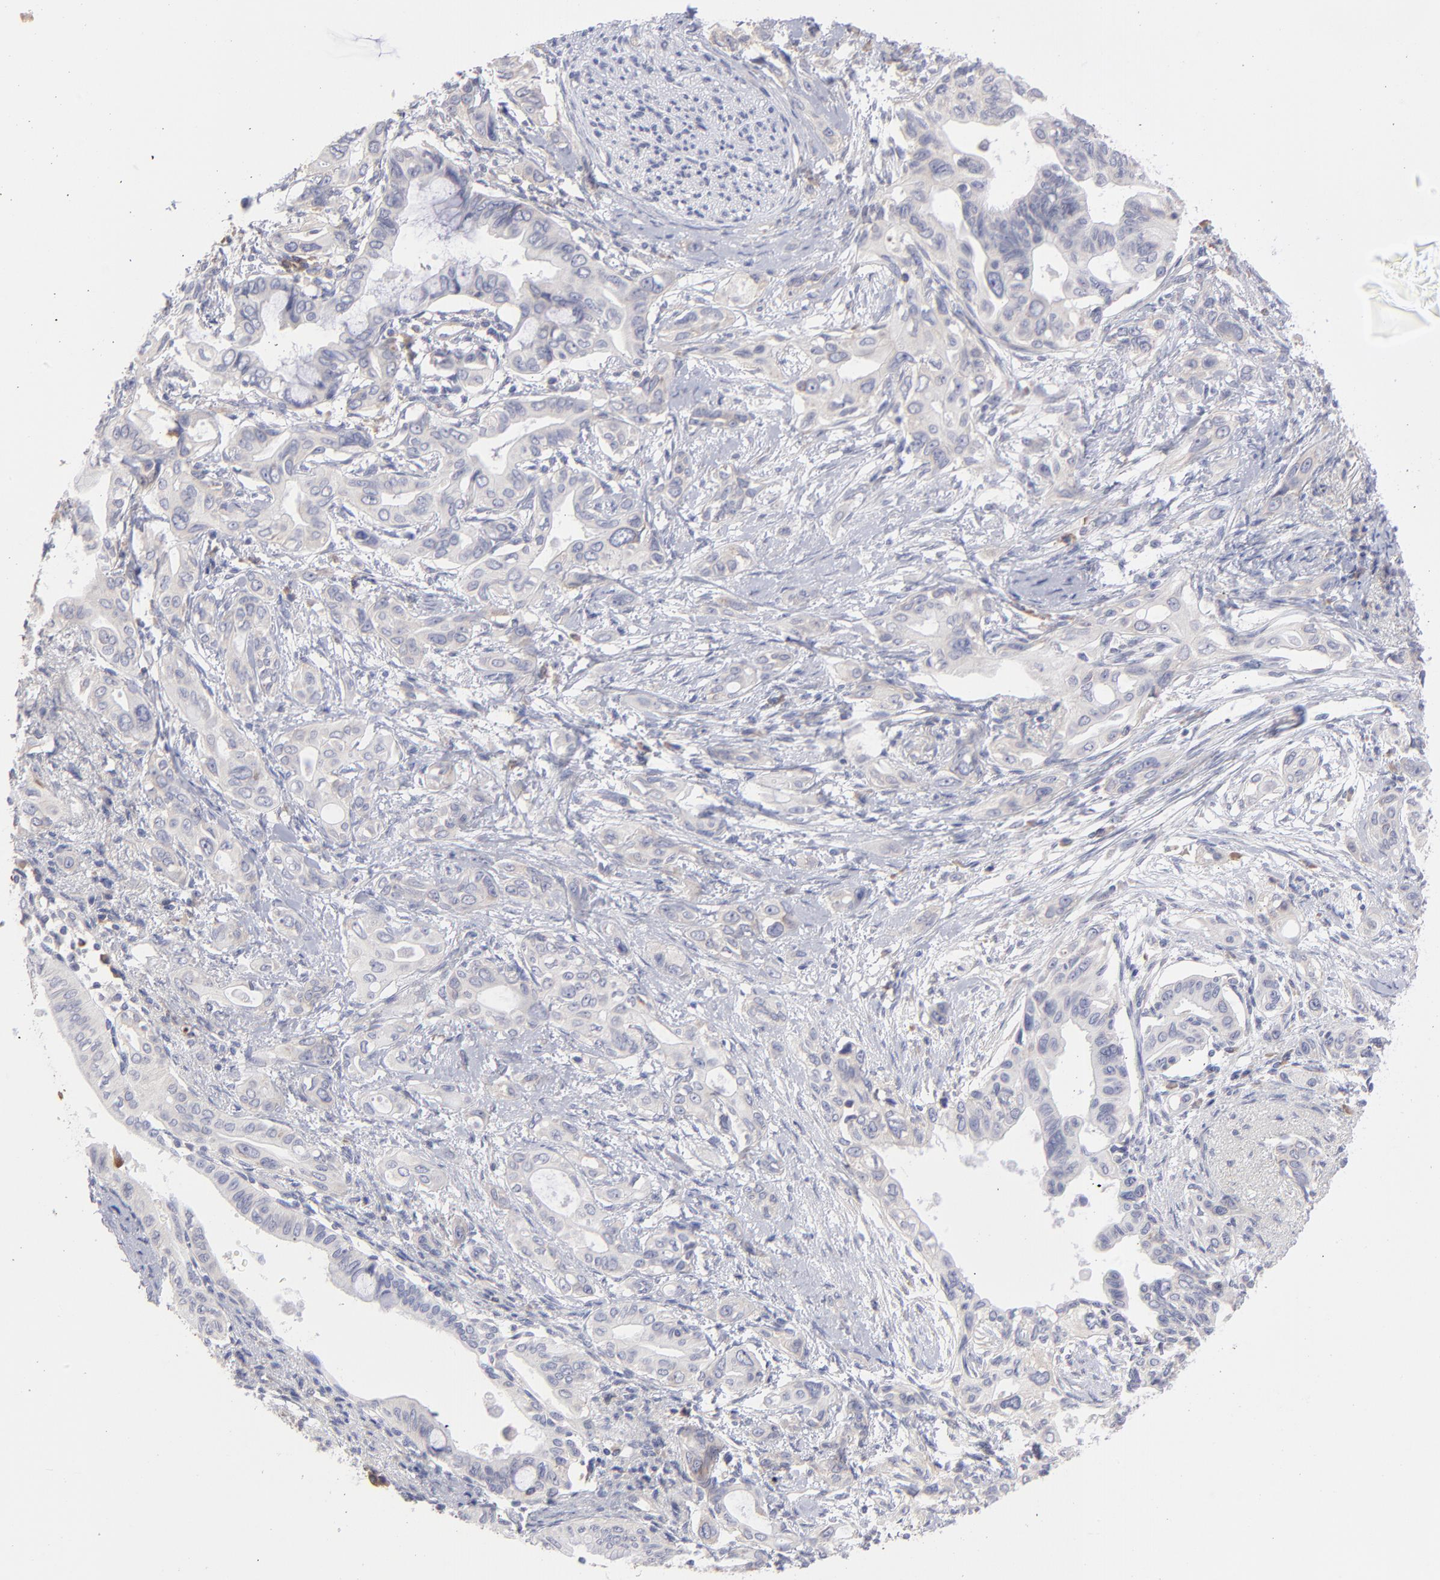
{"staining": {"intensity": "negative", "quantity": "none", "location": "none"}, "tissue": "pancreatic cancer", "cell_type": "Tumor cells", "image_type": "cancer", "snomed": [{"axis": "morphology", "description": "Adenocarcinoma, NOS"}, {"axis": "topography", "description": "Pancreas"}], "caption": "Pancreatic adenocarcinoma was stained to show a protein in brown. There is no significant staining in tumor cells.", "gene": "RPLP0", "patient": {"sex": "female", "age": 60}}